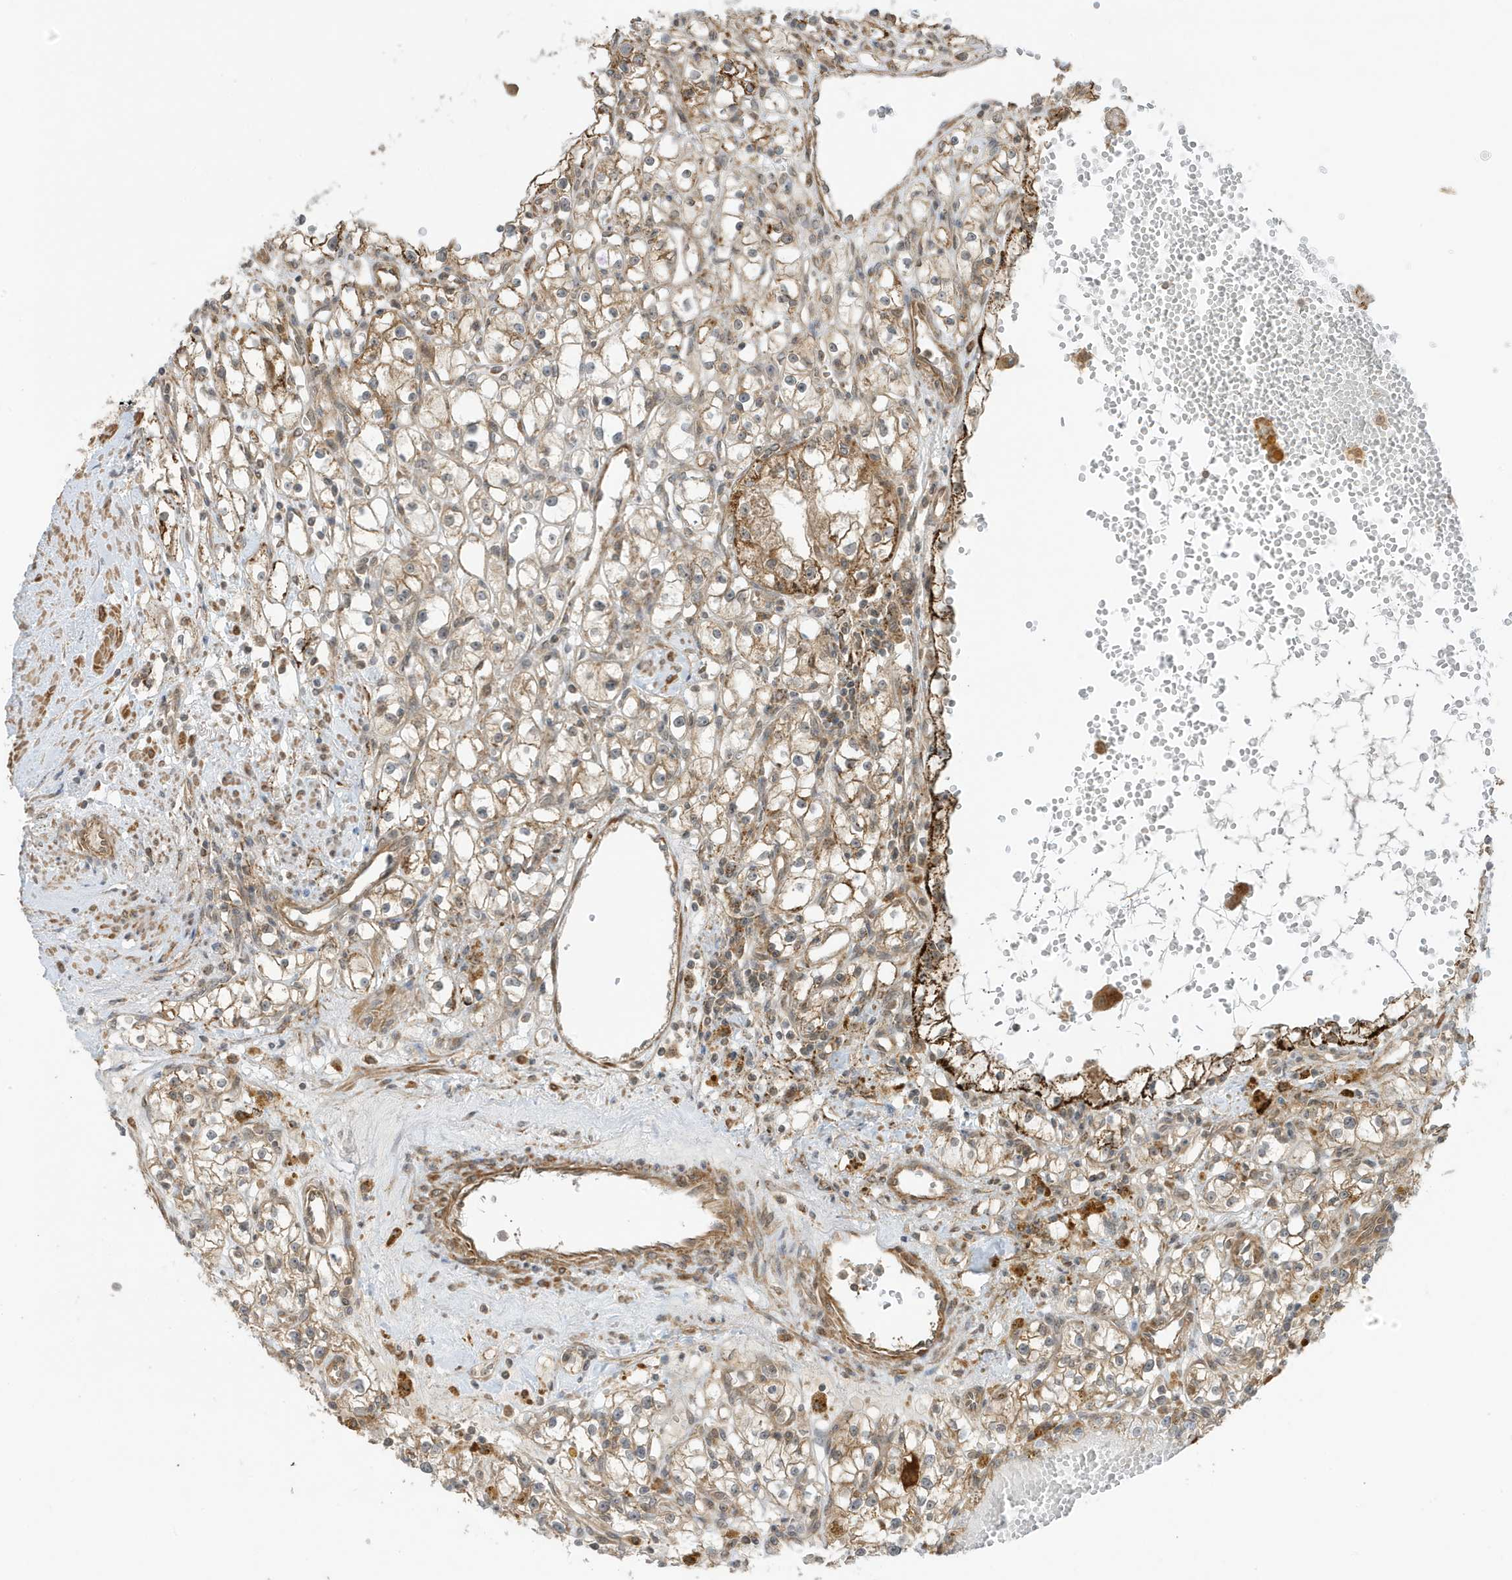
{"staining": {"intensity": "moderate", "quantity": ">75%", "location": "cytoplasmic/membranous"}, "tissue": "renal cancer", "cell_type": "Tumor cells", "image_type": "cancer", "snomed": [{"axis": "morphology", "description": "Adenocarcinoma, NOS"}, {"axis": "topography", "description": "Kidney"}], "caption": "Brown immunohistochemical staining in renal adenocarcinoma reveals moderate cytoplasmic/membranous expression in about >75% of tumor cells. Immunohistochemistry stains the protein of interest in brown and the nuclei are stained blue.", "gene": "DHX36", "patient": {"sex": "male", "age": 56}}